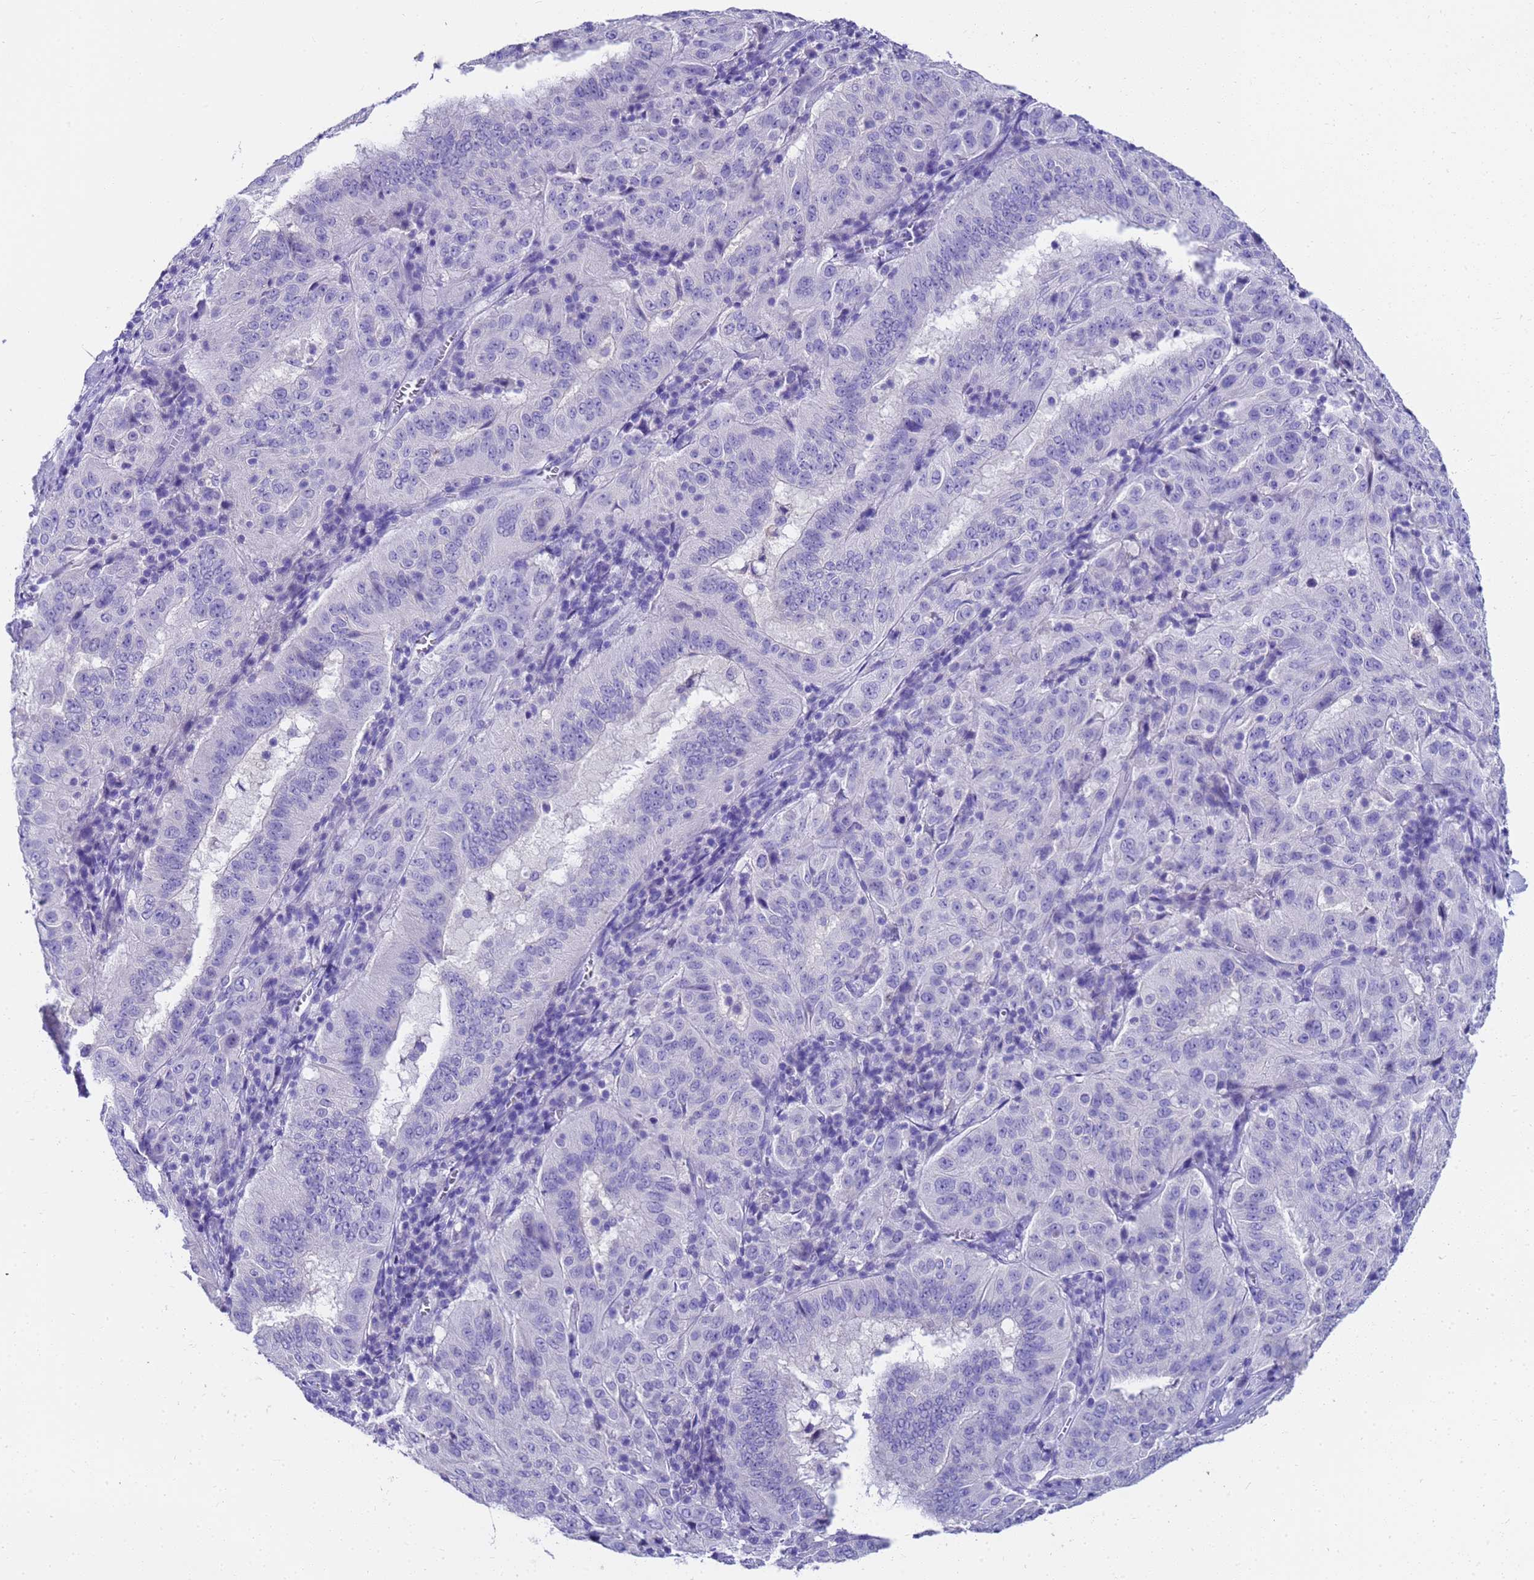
{"staining": {"intensity": "negative", "quantity": "none", "location": "none"}, "tissue": "pancreatic cancer", "cell_type": "Tumor cells", "image_type": "cancer", "snomed": [{"axis": "morphology", "description": "Adenocarcinoma, NOS"}, {"axis": "topography", "description": "Pancreas"}], "caption": "The immunohistochemistry (IHC) photomicrograph has no significant positivity in tumor cells of pancreatic adenocarcinoma tissue.", "gene": "MS4A13", "patient": {"sex": "male", "age": 63}}